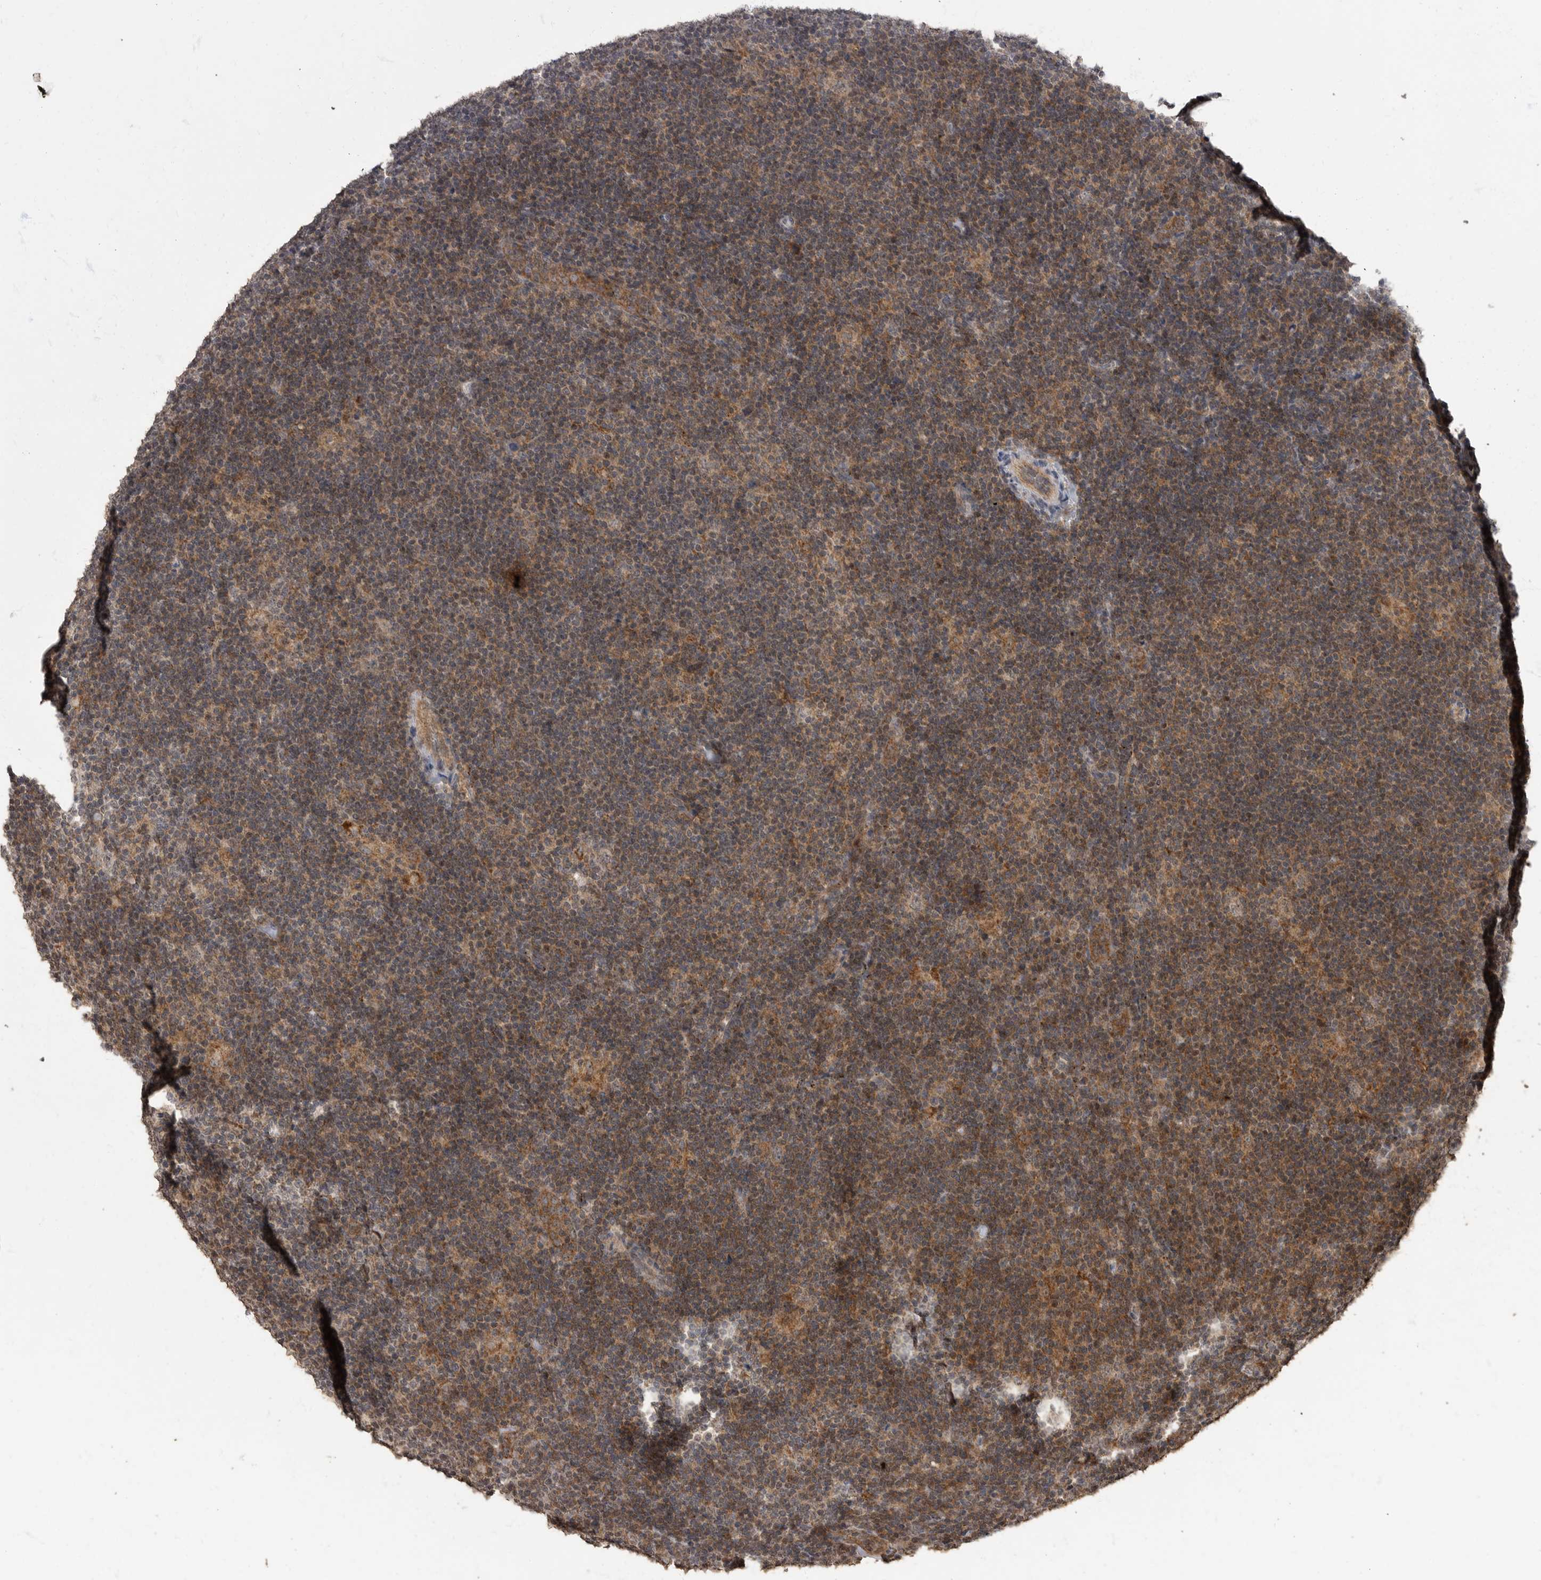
{"staining": {"intensity": "weak", "quantity": ">75%", "location": "cytoplasmic/membranous"}, "tissue": "lymphoma", "cell_type": "Tumor cells", "image_type": "cancer", "snomed": [{"axis": "morphology", "description": "Hodgkin's disease, NOS"}, {"axis": "topography", "description": "Lymph node"}], "caption": "DAB (3,3'-diaminobenzidine) immunohistochemical staining of human Hodgkin's disease exhibits weak cytoplasmic/membranous protein expression in about >75% of tumor cells.", "gene": "MAFG", "patient": {"sex": "female", "age": 57}}